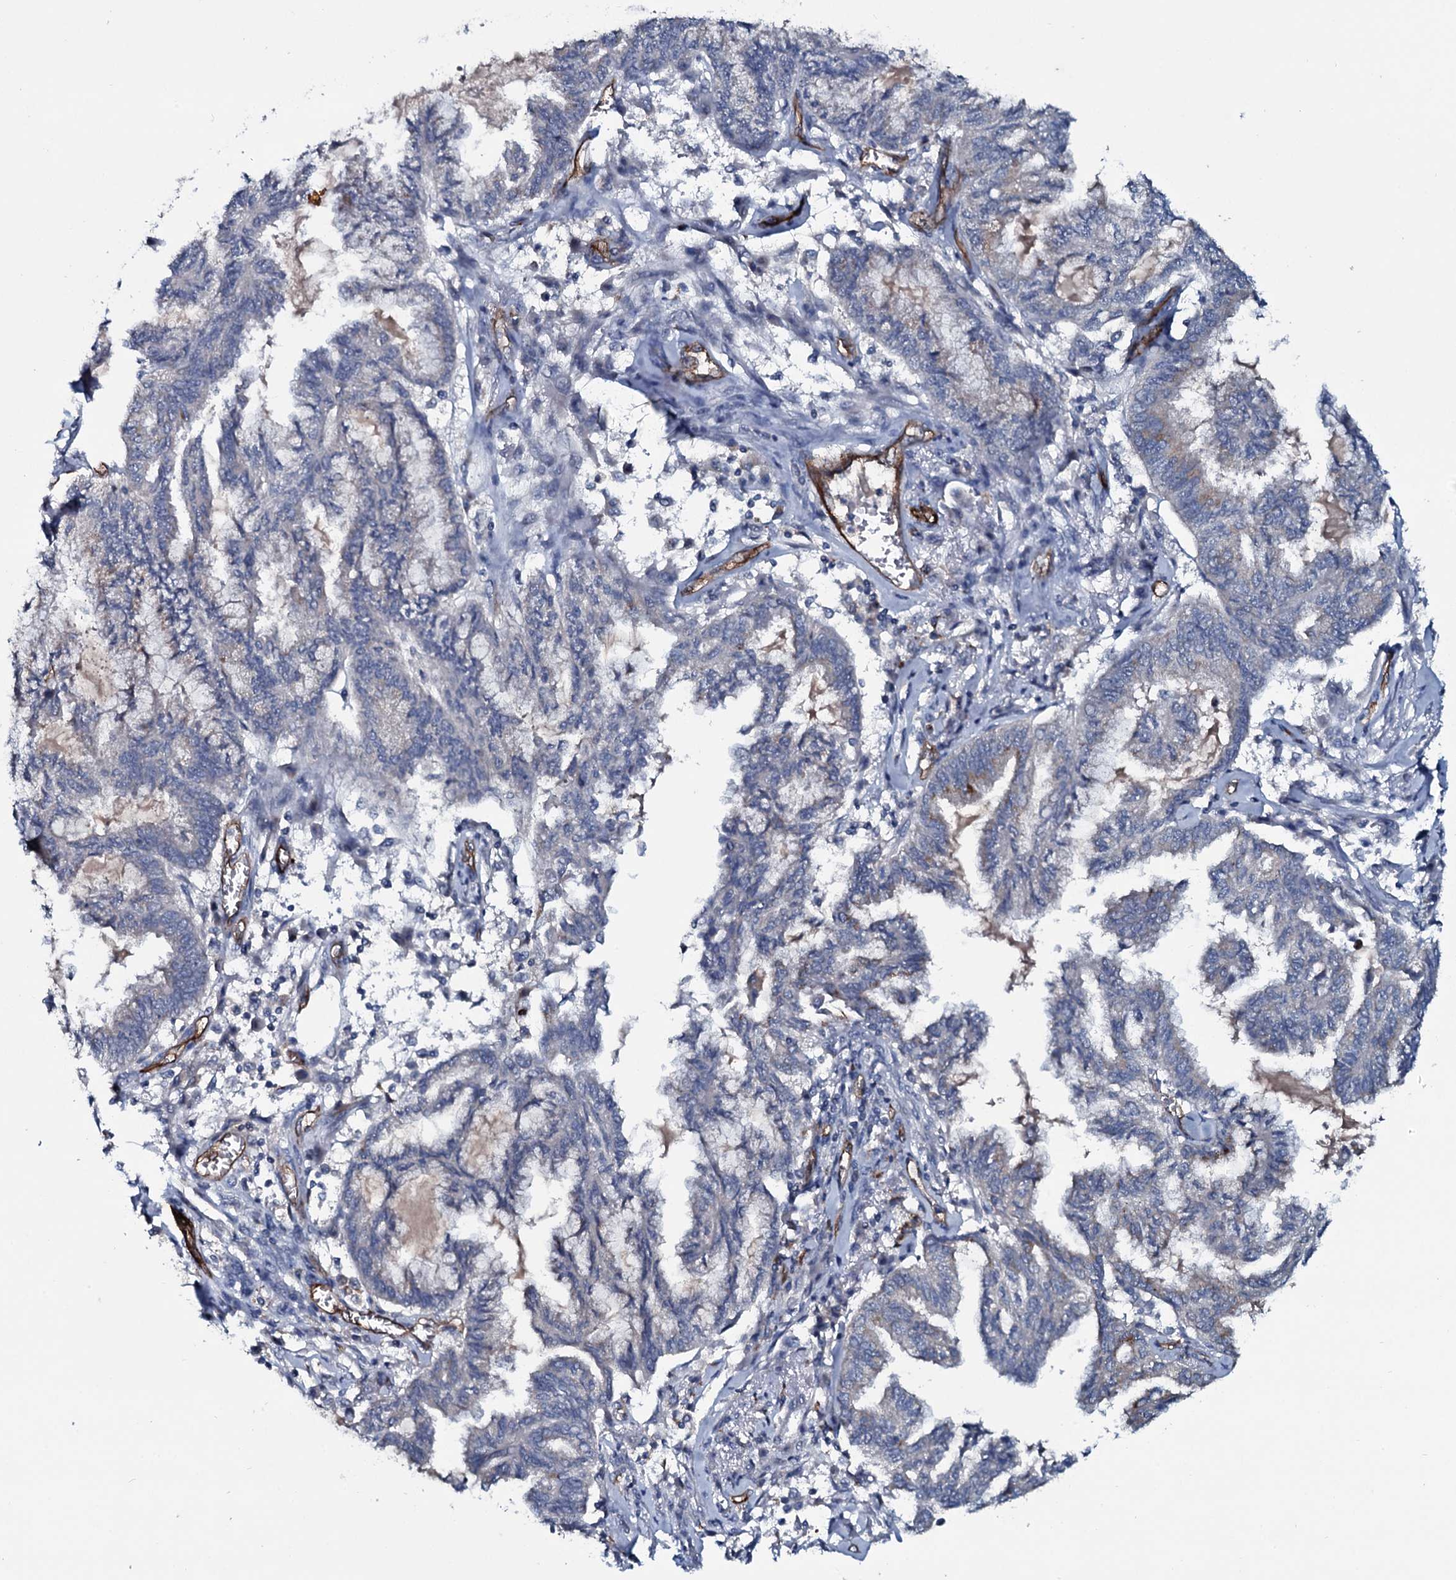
{"staining": {"intensity": "negative", "quantity": "none", "location": "none"}, "tissue": "endometrial cancer", "cell_type": "Tumor cells", "image_type": "cancer", "snomed": [{"axis": "morphology", "description": "Adenocarcinoma, NOS"}, {"axis": "topography", "description": "Endometrium"}], "caption": "Immunohistochemistry (IHC) of human endometrial cancer (adenocarcinoma) displays no positivity in tumor cells.", "gene": "CLEC14A", "patient": {"sex": "female", "age": 86}}